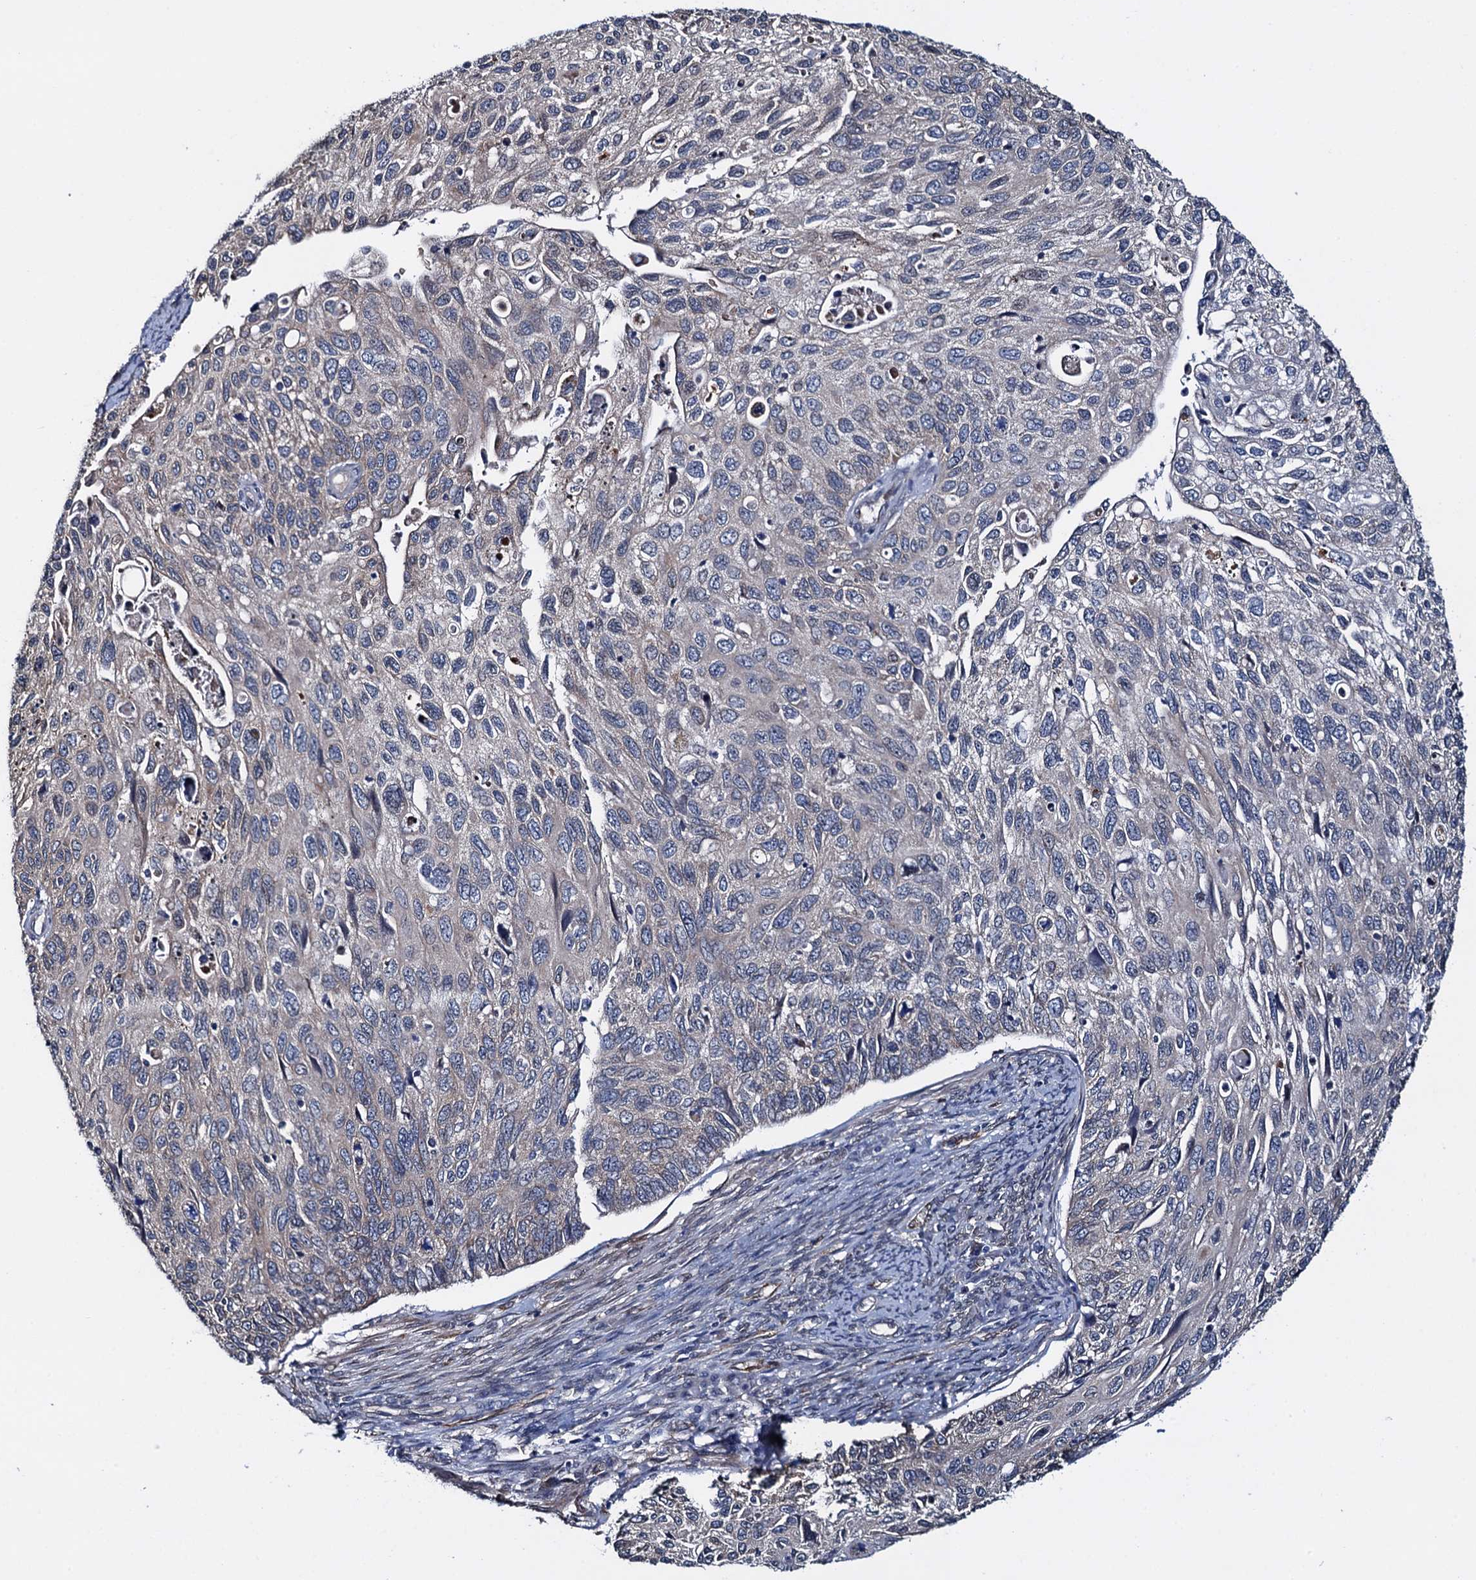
{"staining": {"intensity": "negative", "quantity": "none", "location": "none"}, "tissue": "cervical cancer", "cell_type": "Tumor cells", "image_type": "cancer", "snomed": [{"axis": "morphology", "description": "Squamous cell carcinoma, NOS"}, {"axis": "topography", "description": "Cervix"}], "caption": "Squamous cell carcinoma (cervical) was stained to show a protein in brown. There is no significant staining in tumor cells.", "gene": "EVX2", "patient": {"sex": "female", "age": 70}}